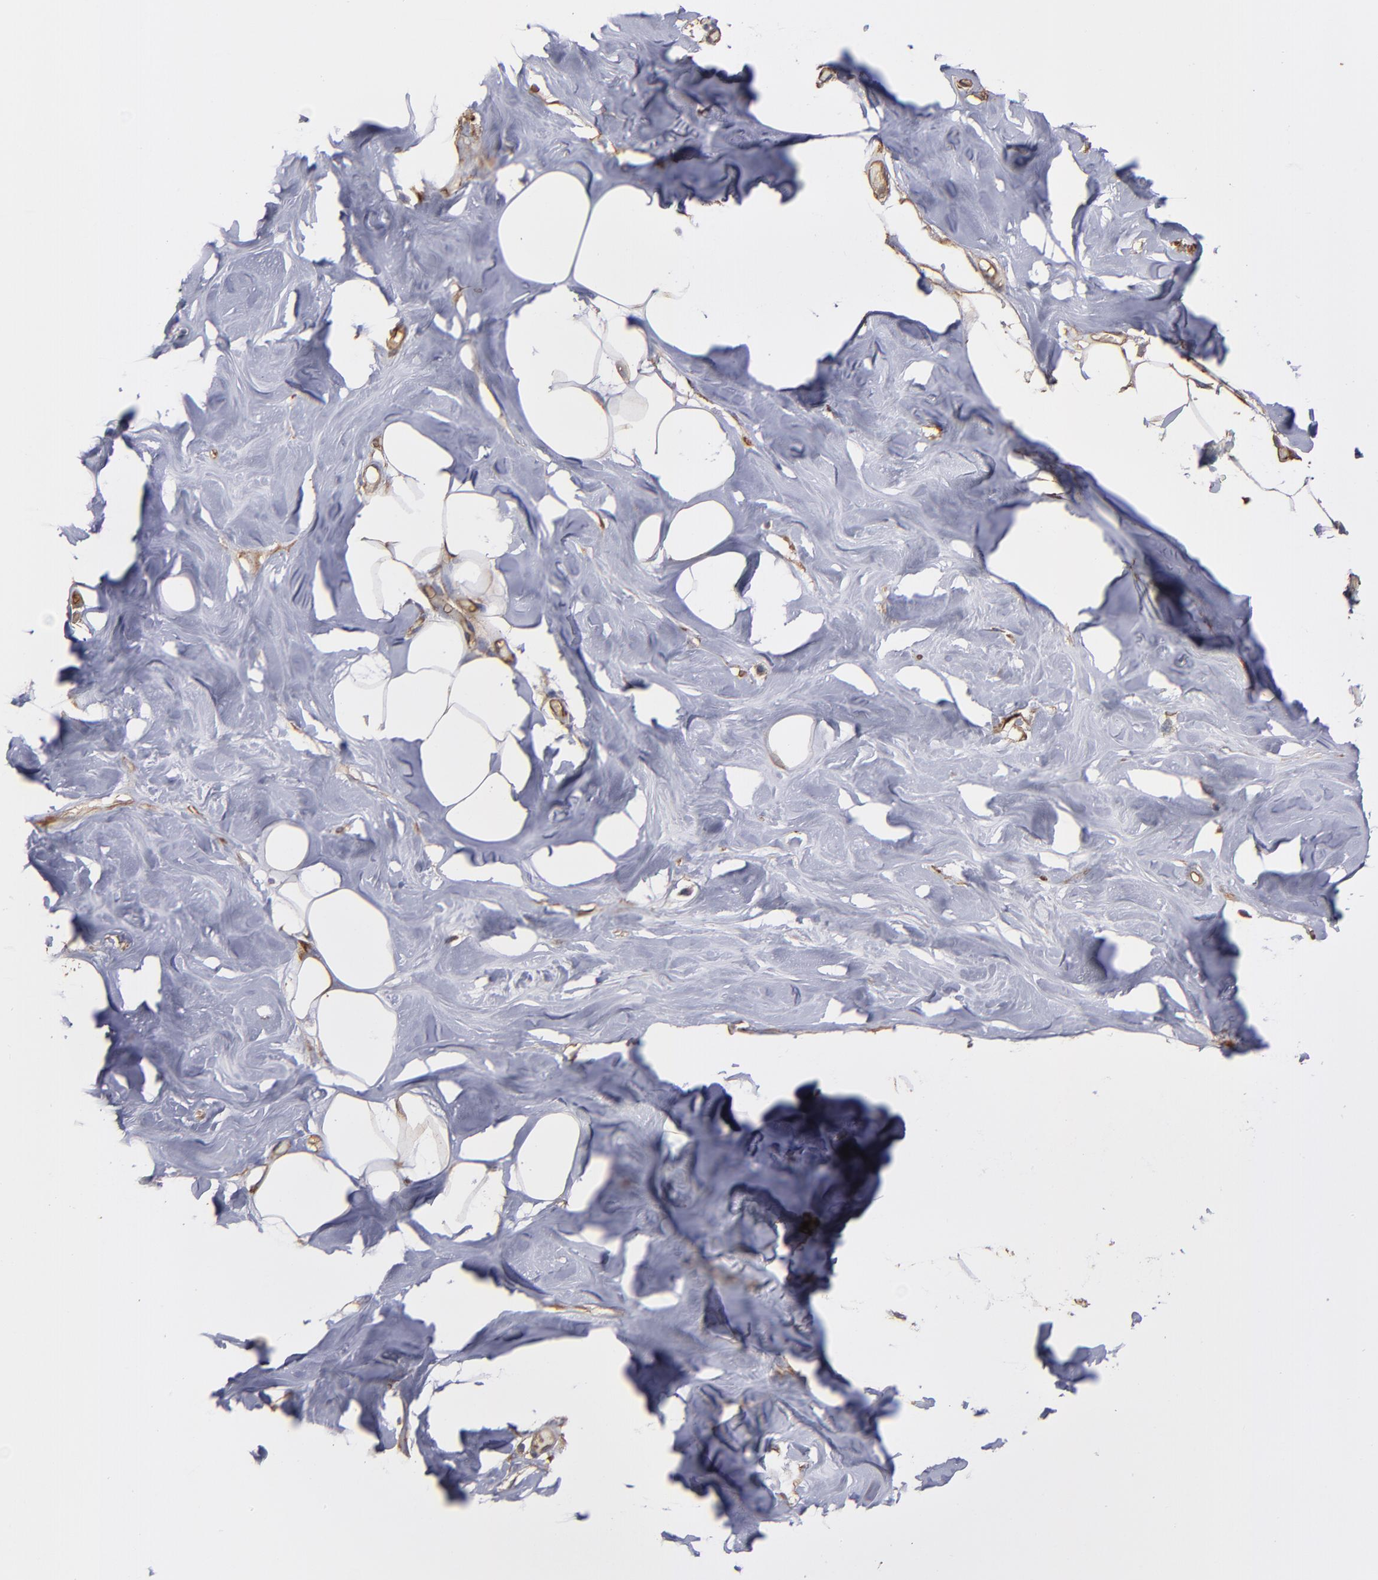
{"staining": {"intensity": "negative", "quantity": "none", "location": "none"}, "tissue": "breast", "cell_type": "Adipocytes", "image_type": "normal", "snomed": [{"axis": "morphology", "description": "Normal tissue, NOS"}, {"axis": "topography", "description": "Breast"}, {"axis": "topography", "description": "Soft tissue"}], "caption": "An immunohistochemistry (IHC) micrograph of benign breast is shown. There is no staining in adipocytes of breast.", "gene": "ACTN4", "patient": {"sex": "female", "age": 25}}